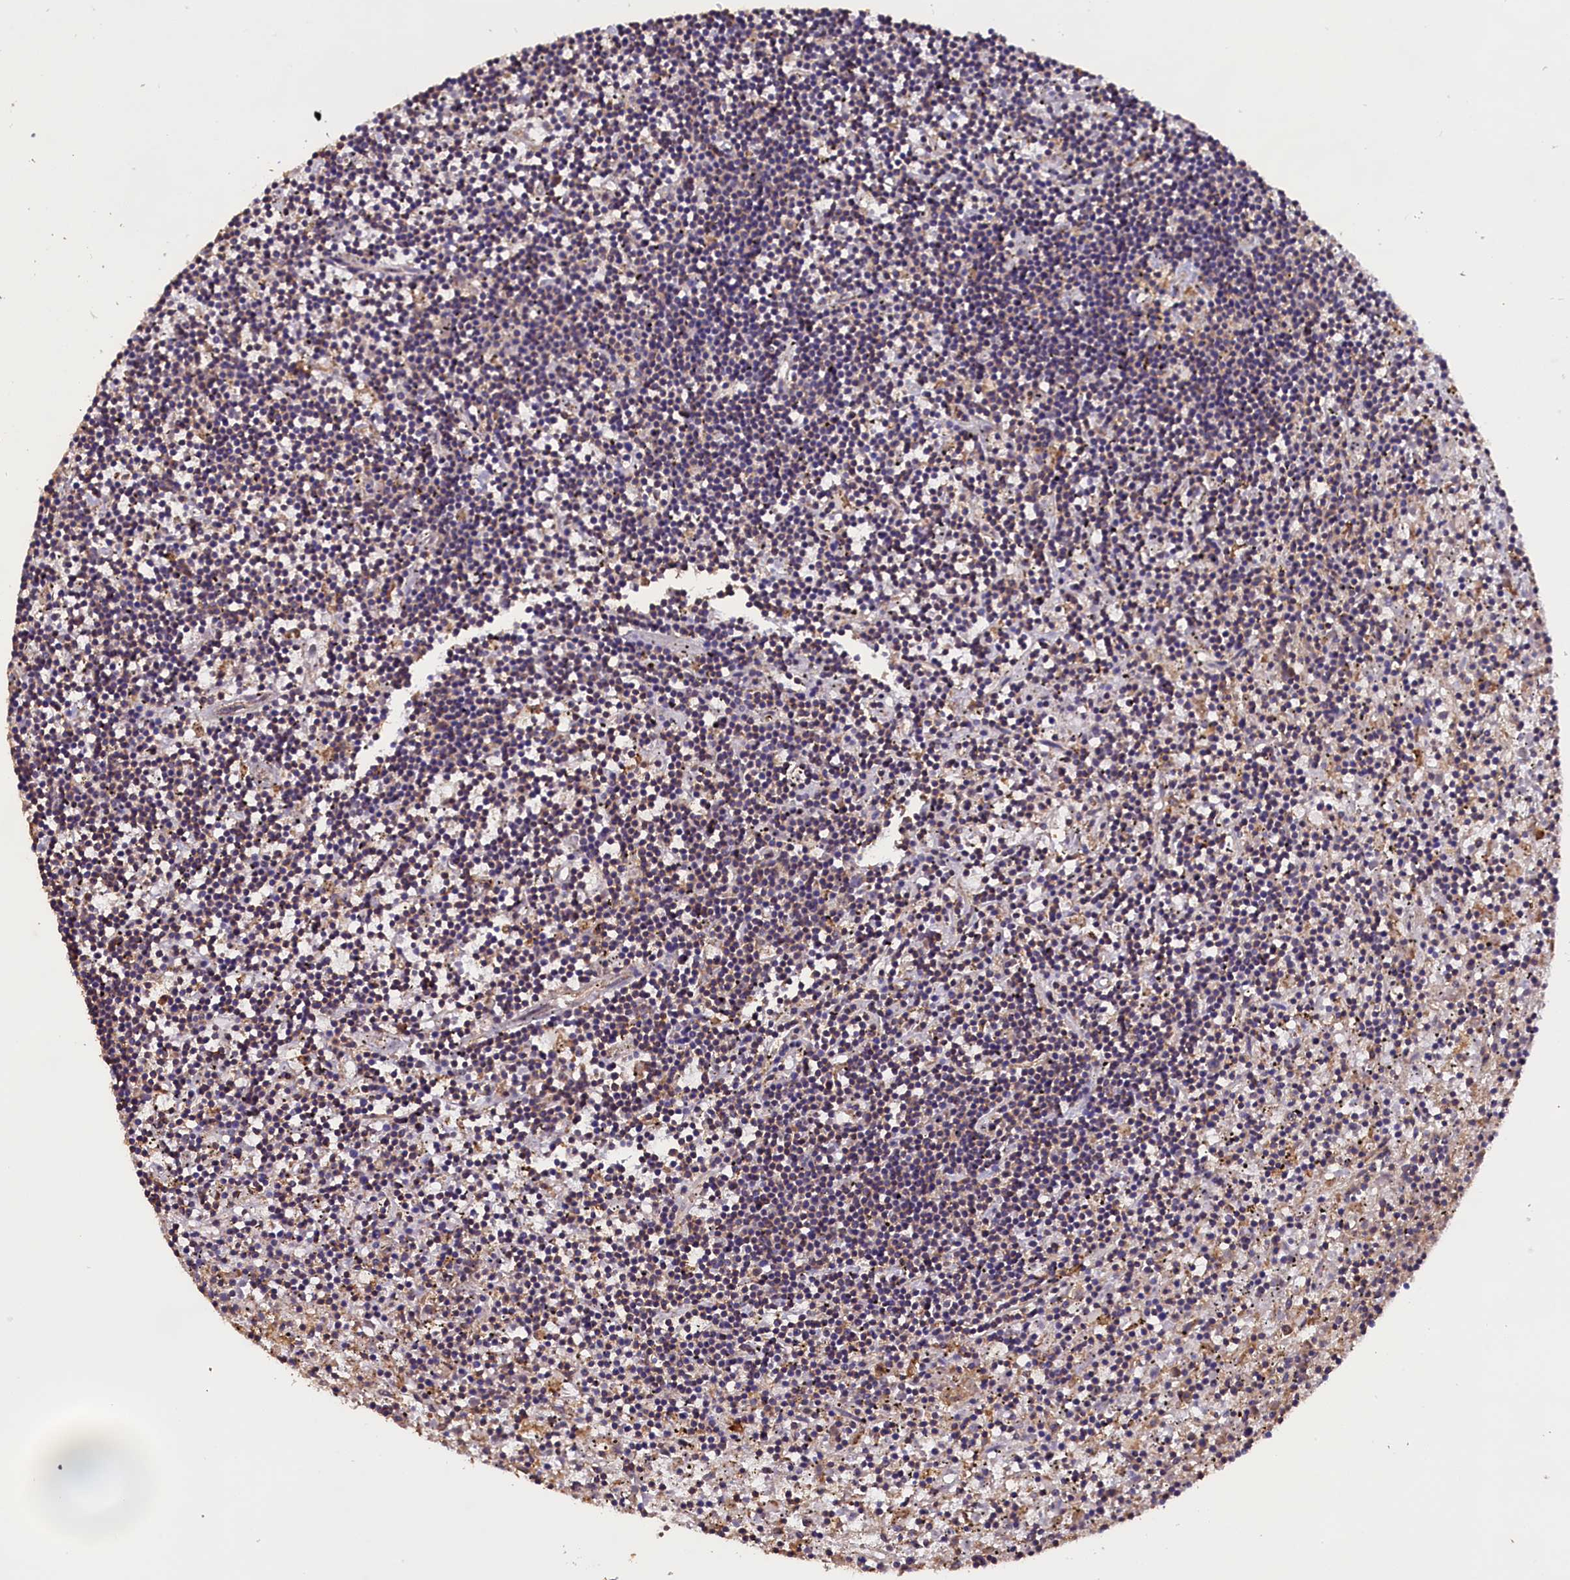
{"staining": {"intensity": "weak", "quantity": "<25%", "location": "cytoplasmic/membranous"}, "tissue": "lymphoma", "cell_type": "Tumor cells", "image_type": "cancer", "snomed": [{"axis": "morphology", "description": "Malignant lymphoma, non-Hodgkin's type, Low grade"}, {"axis": "topography", "description": "Spleen"}], "caption": "There is no significant expression in tumor cells of malignant lymphoma, non-Hodgkin's type (low-grade). (Stains: DAB (3,3'-diaminobenzidine) IHC with hematoxylin counter stain, Microscopy: brightfield microscopy at high magnification).", "gene": "ENKD1", "patient": {"sex": "male", "age": 76}}